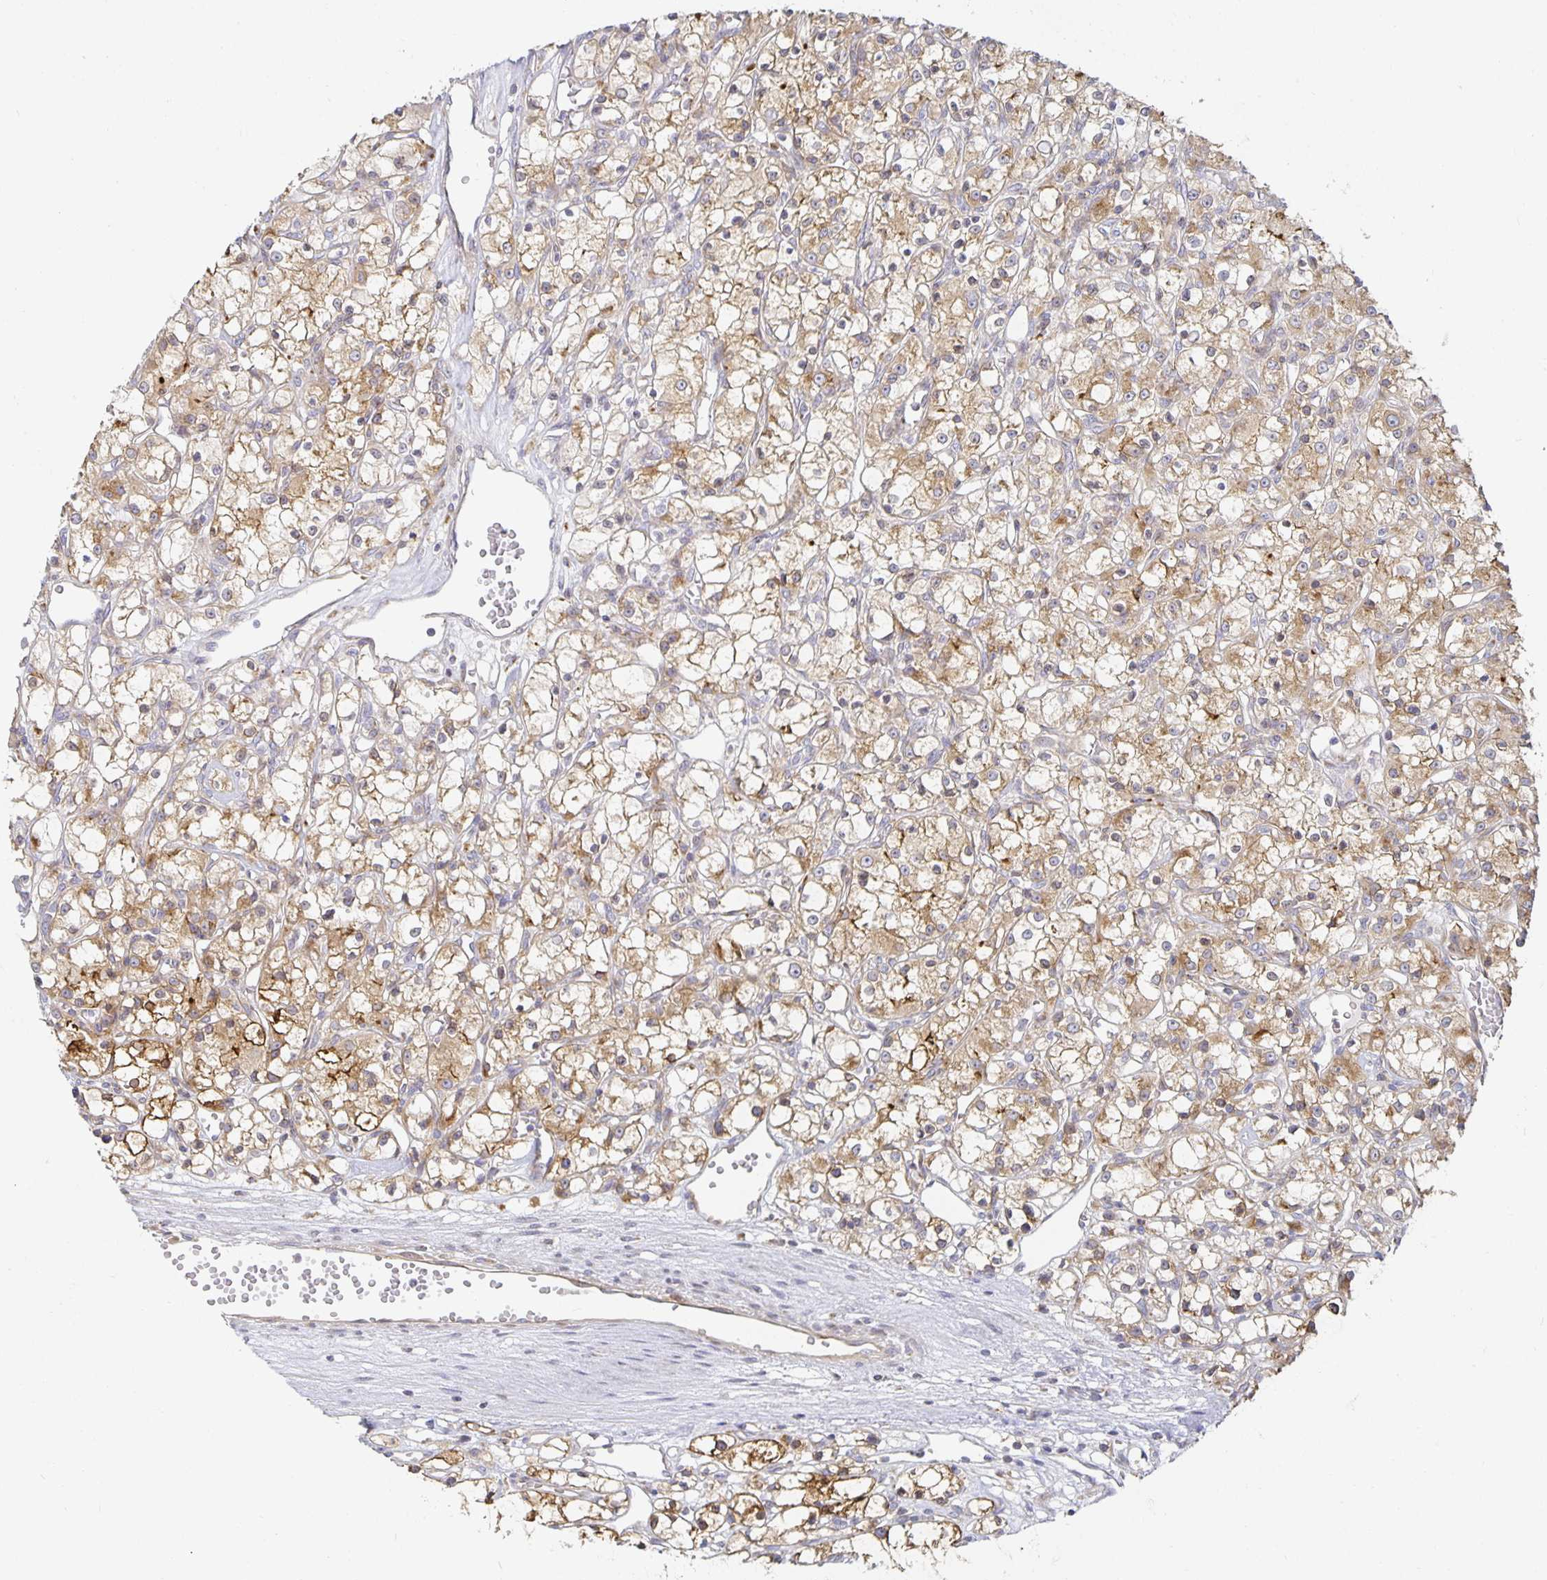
{"staining": {"intensity": "moderate", "quantity": ">75%", "location": "cytoplasmic/membranous"}, "tissue": "renal cancer", "cell_type": "Tumor cells", "image_type": "cancer", "snomed": [{"axis": "morphology", "description": "Adenocarcinoma, NOS"}, {"axis": "topography", "description": "Kidney"}], "caption": "A brown stain shows moderate cytoplasmic/membranous positivity of a protein in human adenocarcinoma (renal) tumor cells. (IHC, brightfield microscopy, high magnification).", "gene": "NOMO1", "patient": {"sex": "female", "age": 59}}